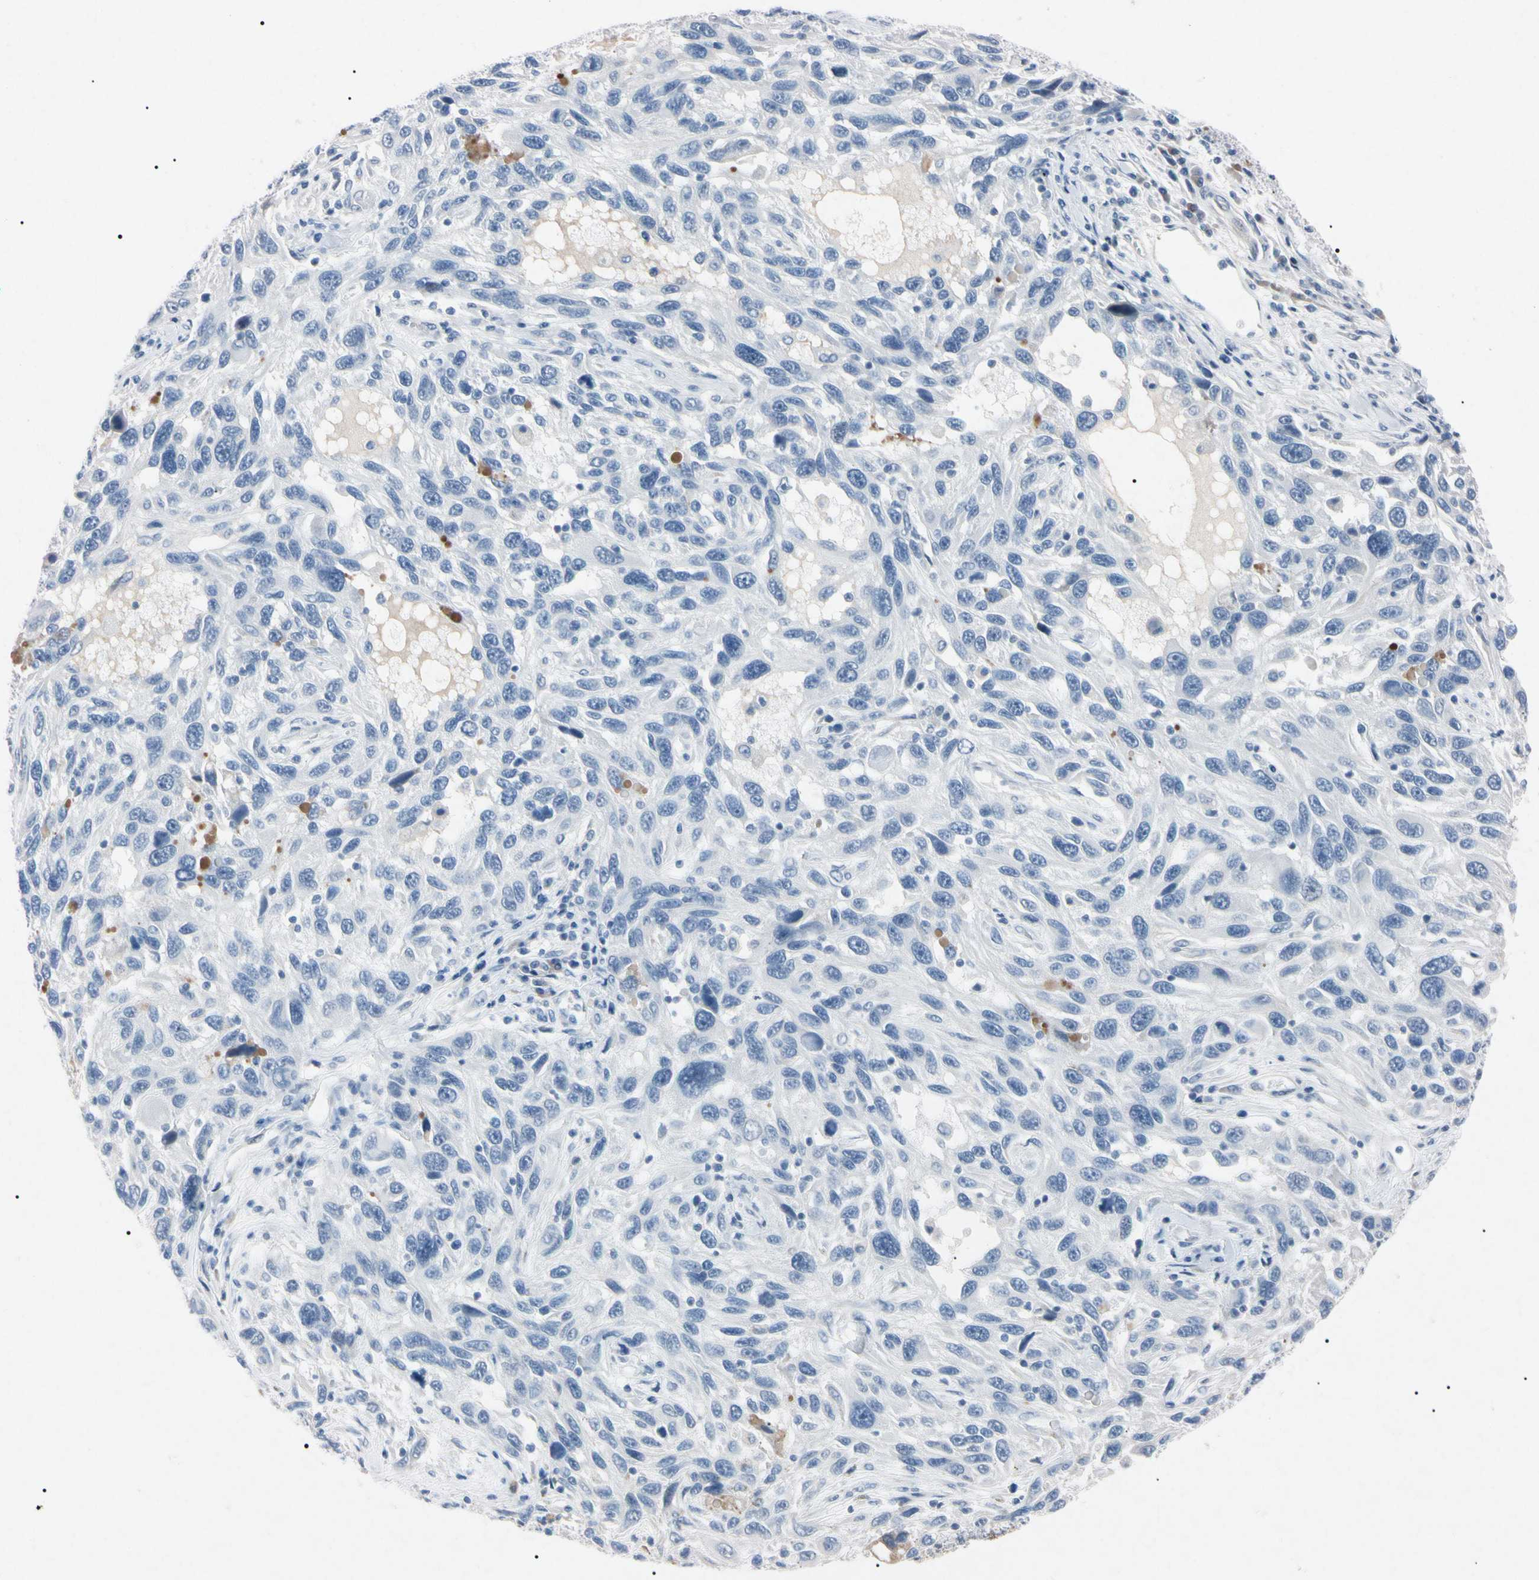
{"staining": {"intensity": "negative", "quantity": "none", "location": "none"}, "tissue": "melanoma", "cell_type": "Tumor cells", "image_type": "cancer", "snomed": [{"axis": "morphology", "description": "Malignant melanoma, NOS"}, {"axis": "topography", "description": "Skin"}], "caption": "Protein analysis of melanoma reveals no significant expression in tumor cells.", "gene": "ELN", "patient": {"sex": "male", "age": 53}}